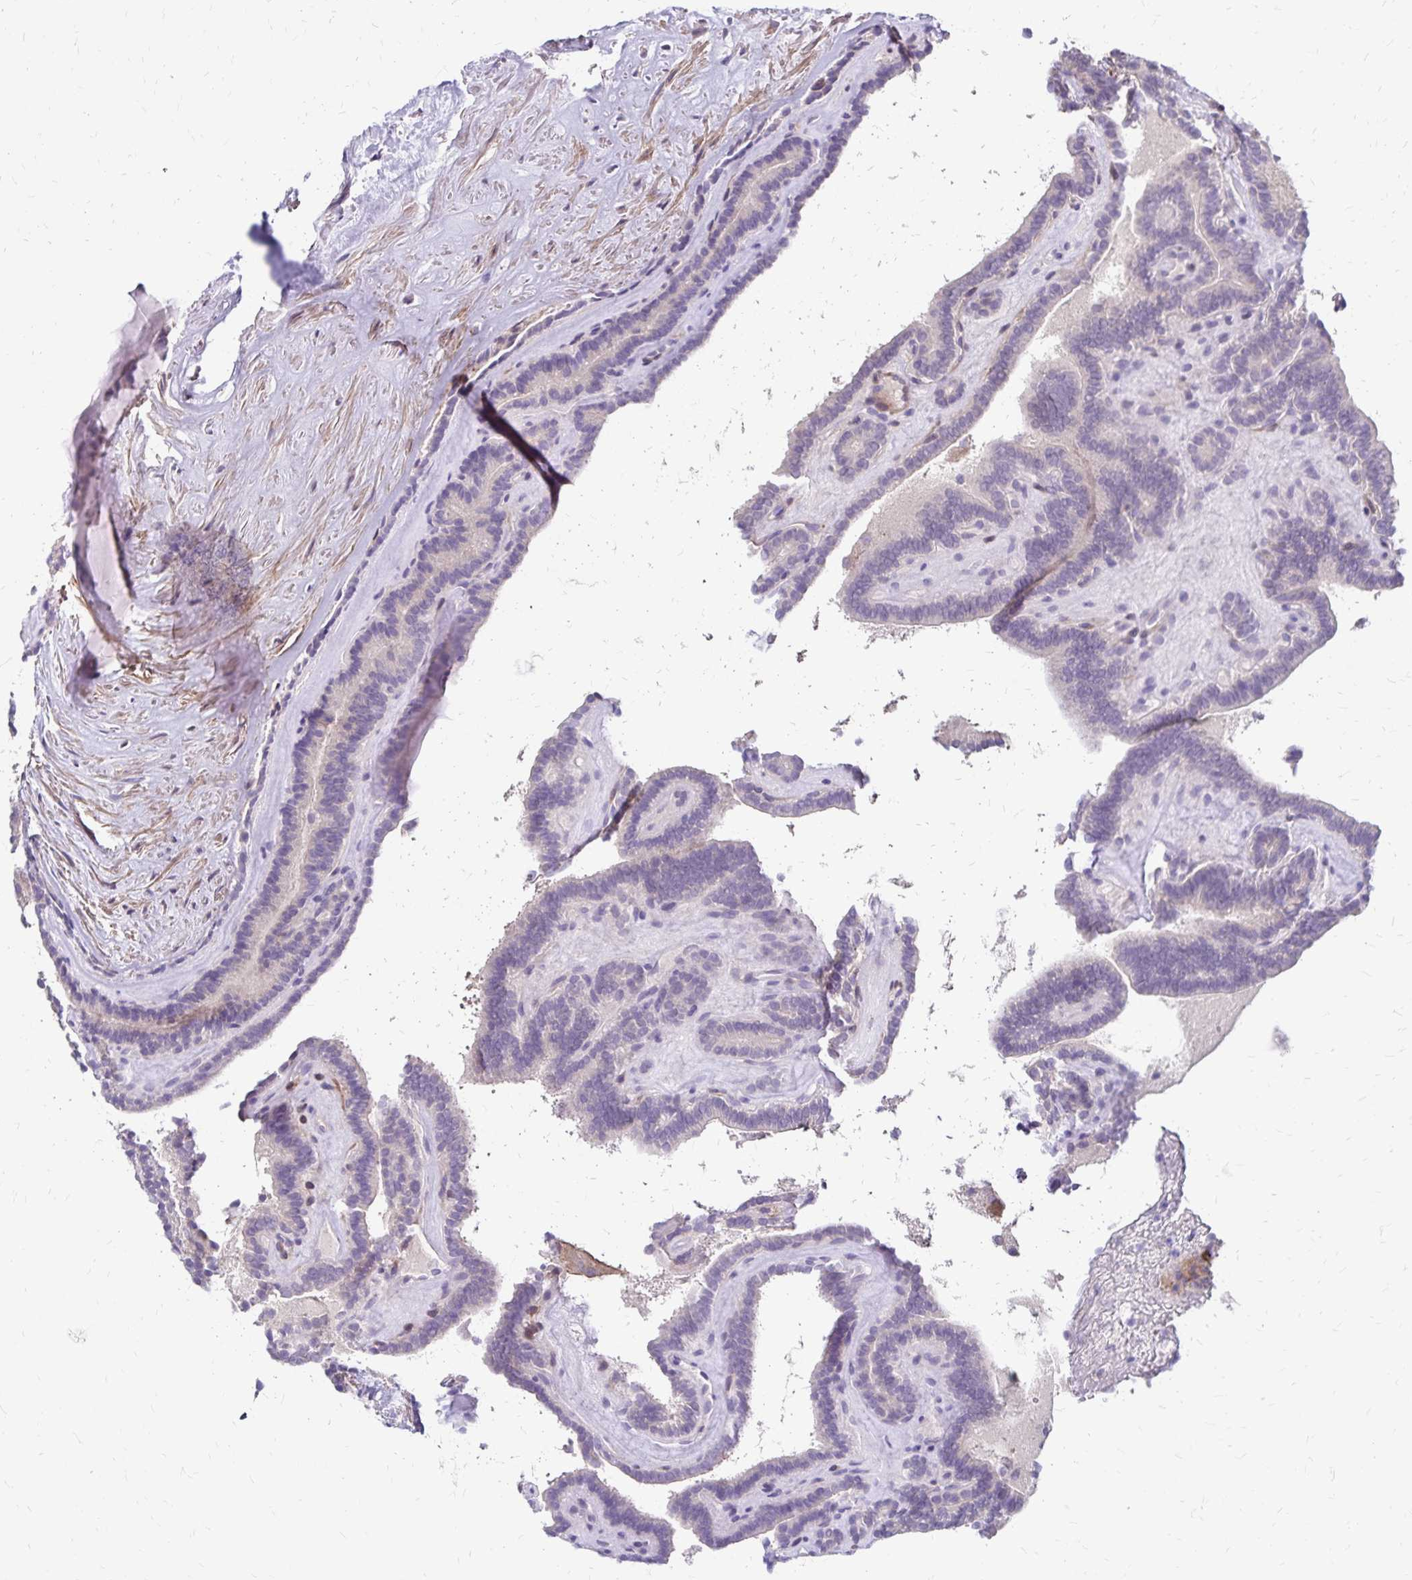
{"staining": {"intensity": "negative", "quantity": "none", "location": "none"}, "tissue": "thyroid cancer", "cell_type": "Tumor cells", "image_type": "cancer", "snomed": [{"axis": "morphology", "description": "Papillary adenocarcinoma, NOS"}, {"axis": "topography", "description": "Thyroid gland"}], "caption": "Immunohistochemistry (IHC) histopathology image of human papillary adenocarcinoma (thyroid) stained for a protein (brown), which exhibits no positivity in tumor cells.", "gene": "TNS3", "patient": {"sex": "female", "age": 21}}